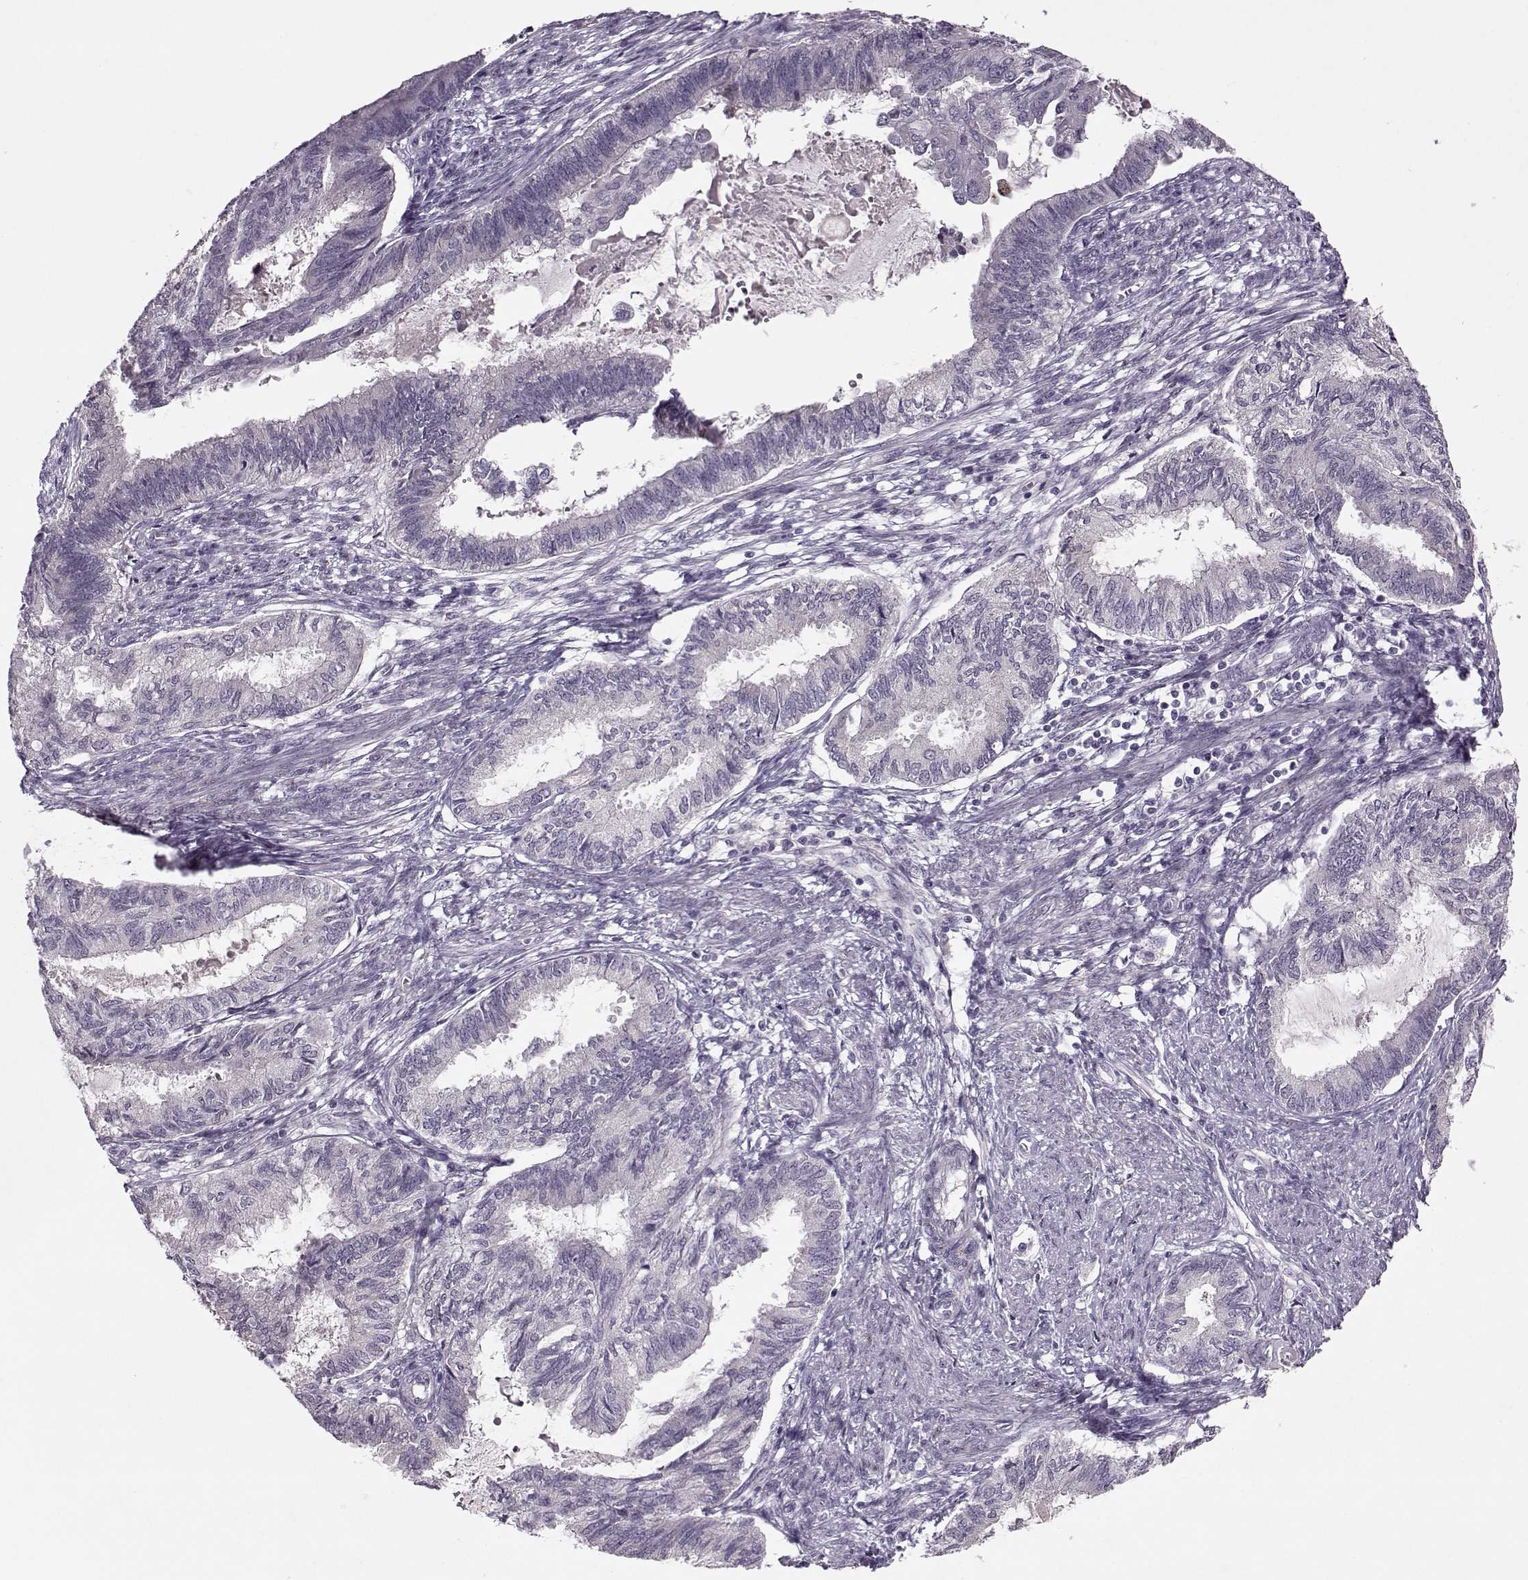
{"staining": {"intensity": "negative", "quantity": "none", "location": "none"}, "tissue": "endometrial cancer", "cell_type": "Tumor cells", "image_type": "cancer", "snomed": [{"axis": "morphology", "description": "Adenocarcinoma, NOS"}, {"axis": "topography", "description": "Endometrium"}], "caption": "Immunohistochemistry (IHC) image of neoplastic tissue: endometrial cancer (adenocarcinoma) stained with DAB exhibits no significant protein expression in tumor cells.", "gene": "ACOT11", "patient": {"sex": "female", "age": 86}}